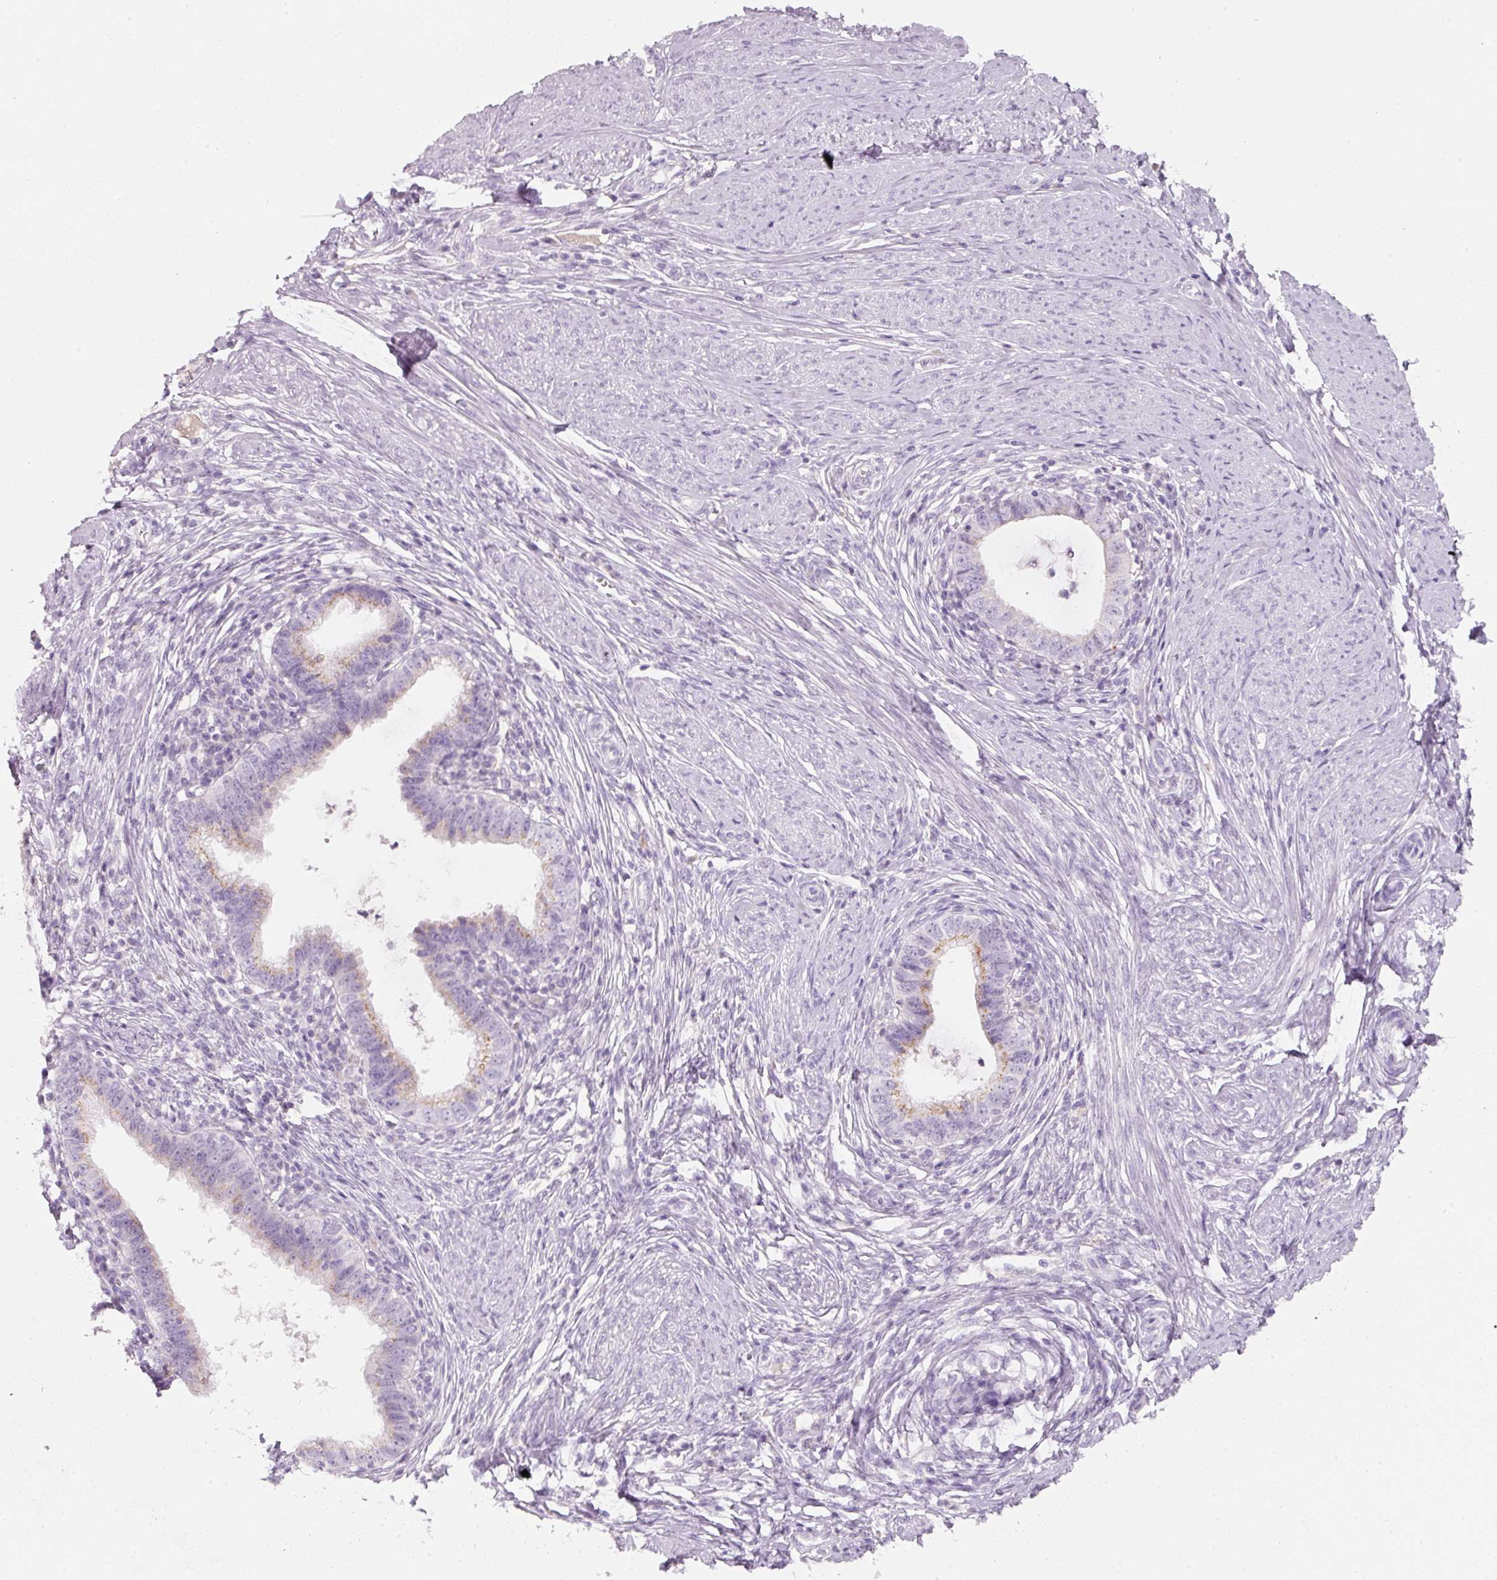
{"staining": {"intensity": "moderate", "quantity": "25%-75%", "location": "cytoplasmic/membranous"}, "tissue": "cervical cancer", "cell_type": "Tumor cells", "image_type": "cancer", "snomed": [{"axis": "morphology", "description": "Adenocarcinoma, NOS"}, {"axis": "topography", "description": "Cervix"}], "caption": "IHC of human cervical adenocarcinoma displays medium levels of moderate cytoplasmic/membranous positivity in about 25%-75% of tumor cells.", "gene": "ENSG00000206549", "patient": {"sex": "female", "age": 36}}